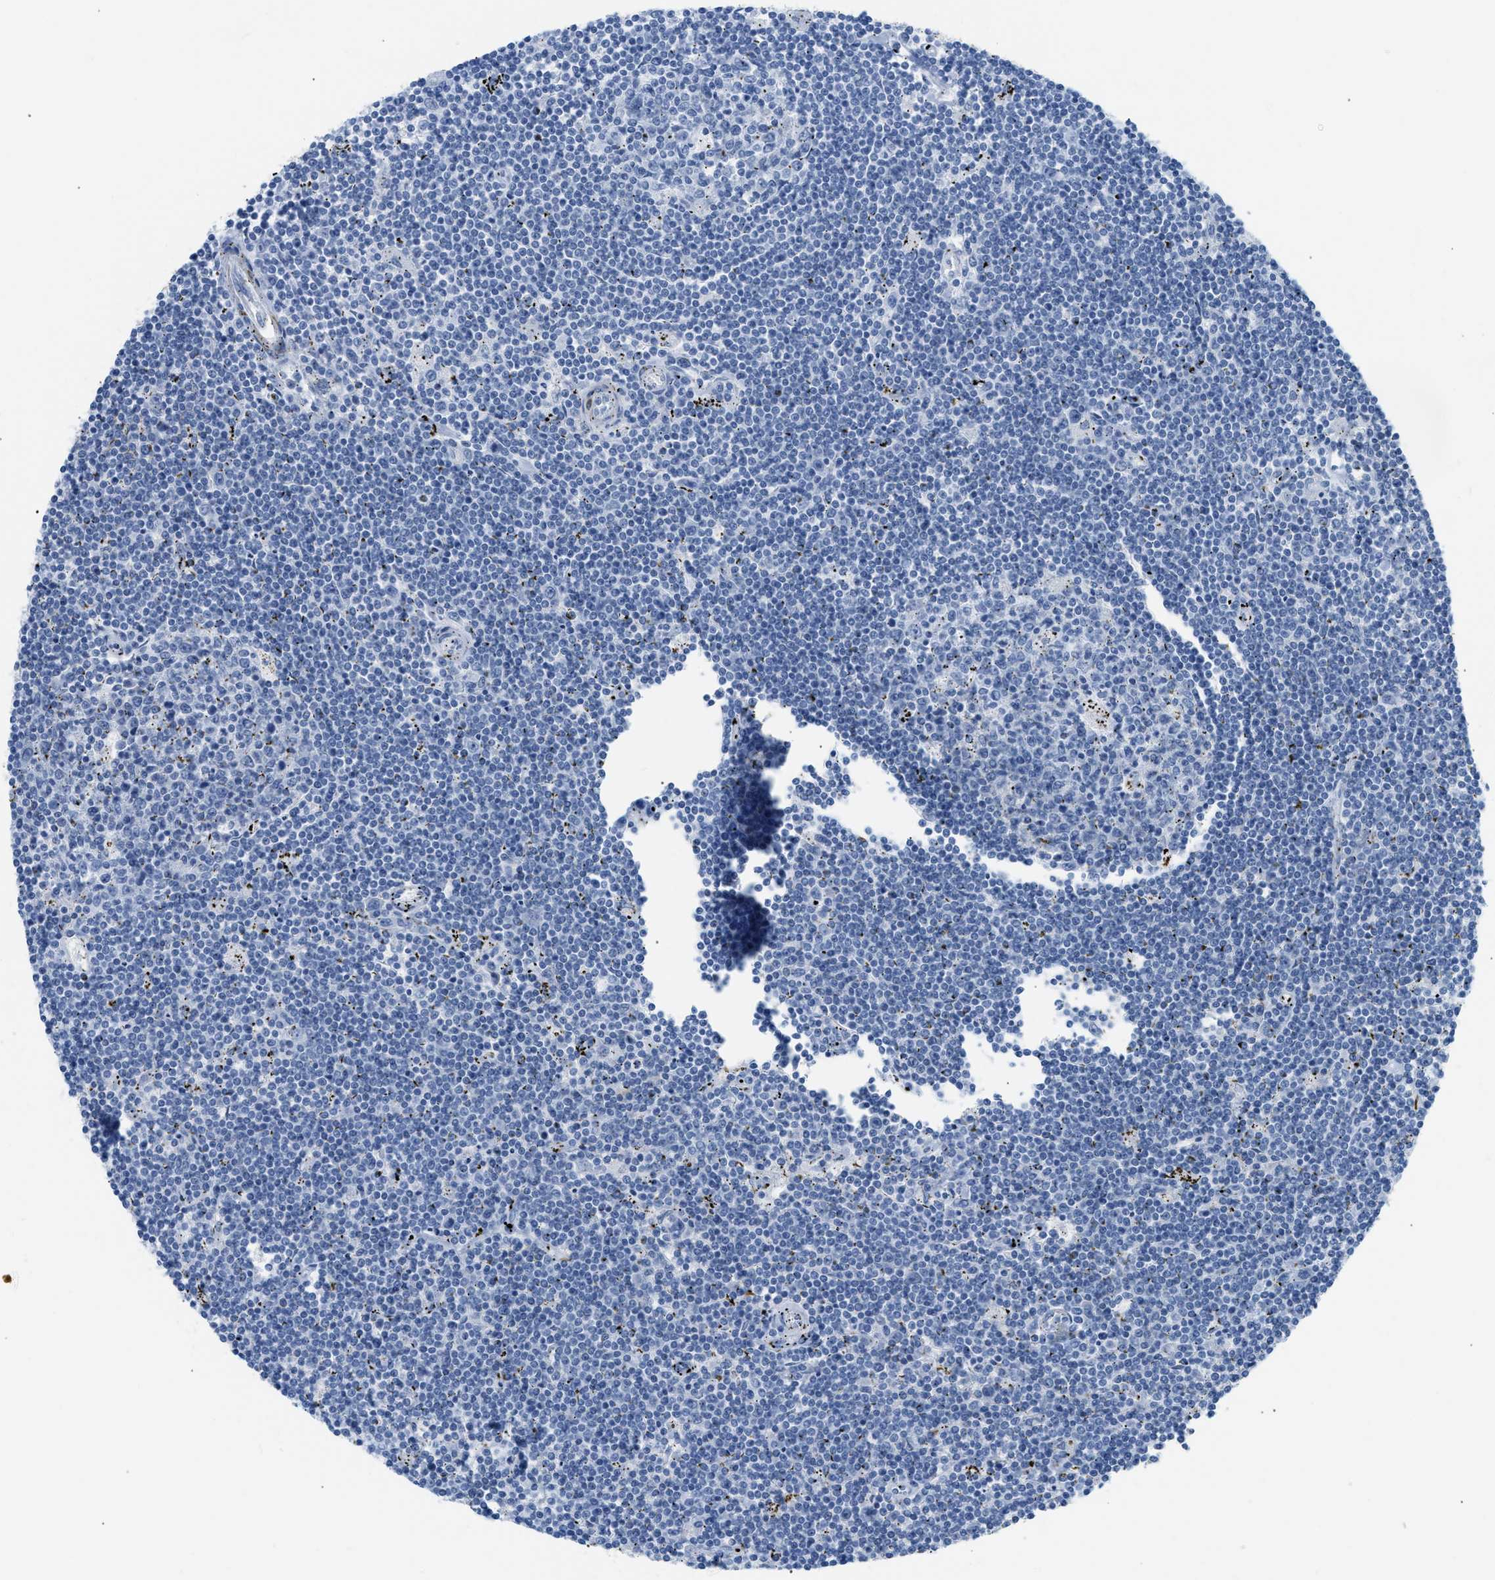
{"staining": {"intensity": "negative", "quantity": "none", "location": "none"}, "tissue": "lymphoma", "cell_type": "Tumor cells", "image_type": "cancer", "snomed": [{"axis": "morphology", "description": "Malignant lymphoma, non-Hodgkin's type, Low grade"}, {"axis": "topography", "description": "Spleen"}], "caption": "Low-grade malignant lymphoma, non-Hodgkin's type was stained to show a protein in brown. There is no significant staining in tumor cells.", "gene": "DES", "patient": {"sex": "male", "age": 76}}